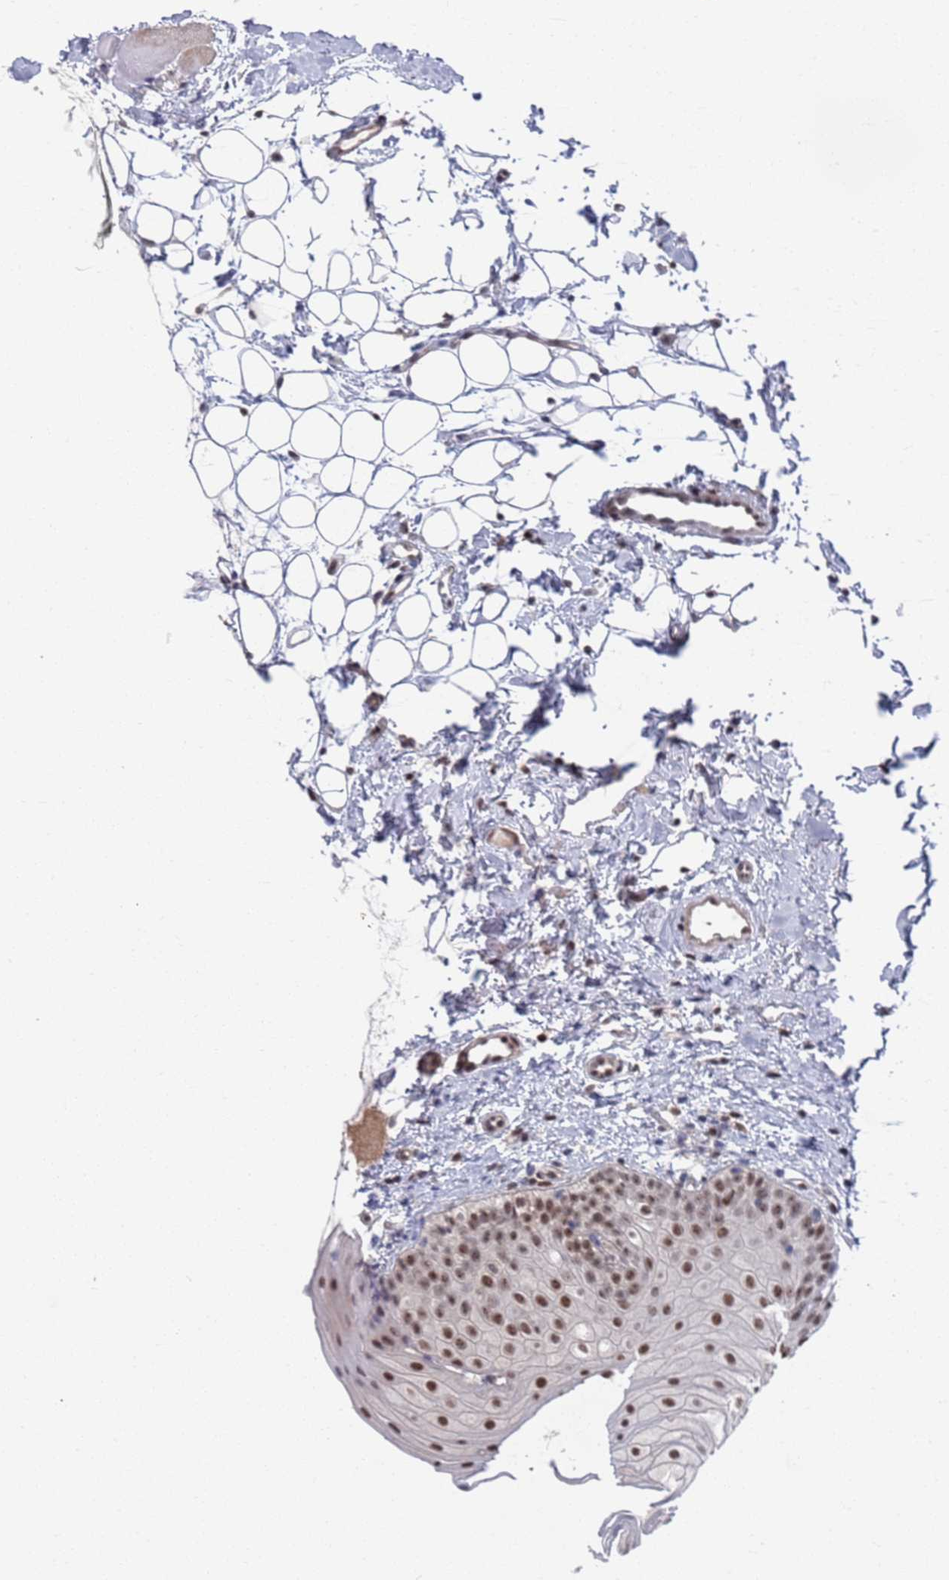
{"staining": {"intensity": "moderate", "quantity": ">75%", "location": "nuclear"}, "tissue": "oral mucosa", "cell_type": "Squamous epithelial cells", "image_type": "normal", "snomed": [{"axis": "morphology", "description": "Normal tissue, NOS"}, {"axis": "topography", "description": "Oral tissue"}], "caption": "Immunohistochemical staining of unremarkable human oral mucosa displays moderate nuclear protein expression in approximately >75% of squamous epithelial cells.", "gene": "RPP25", "patient": {"sex": "male", "age": 28}}